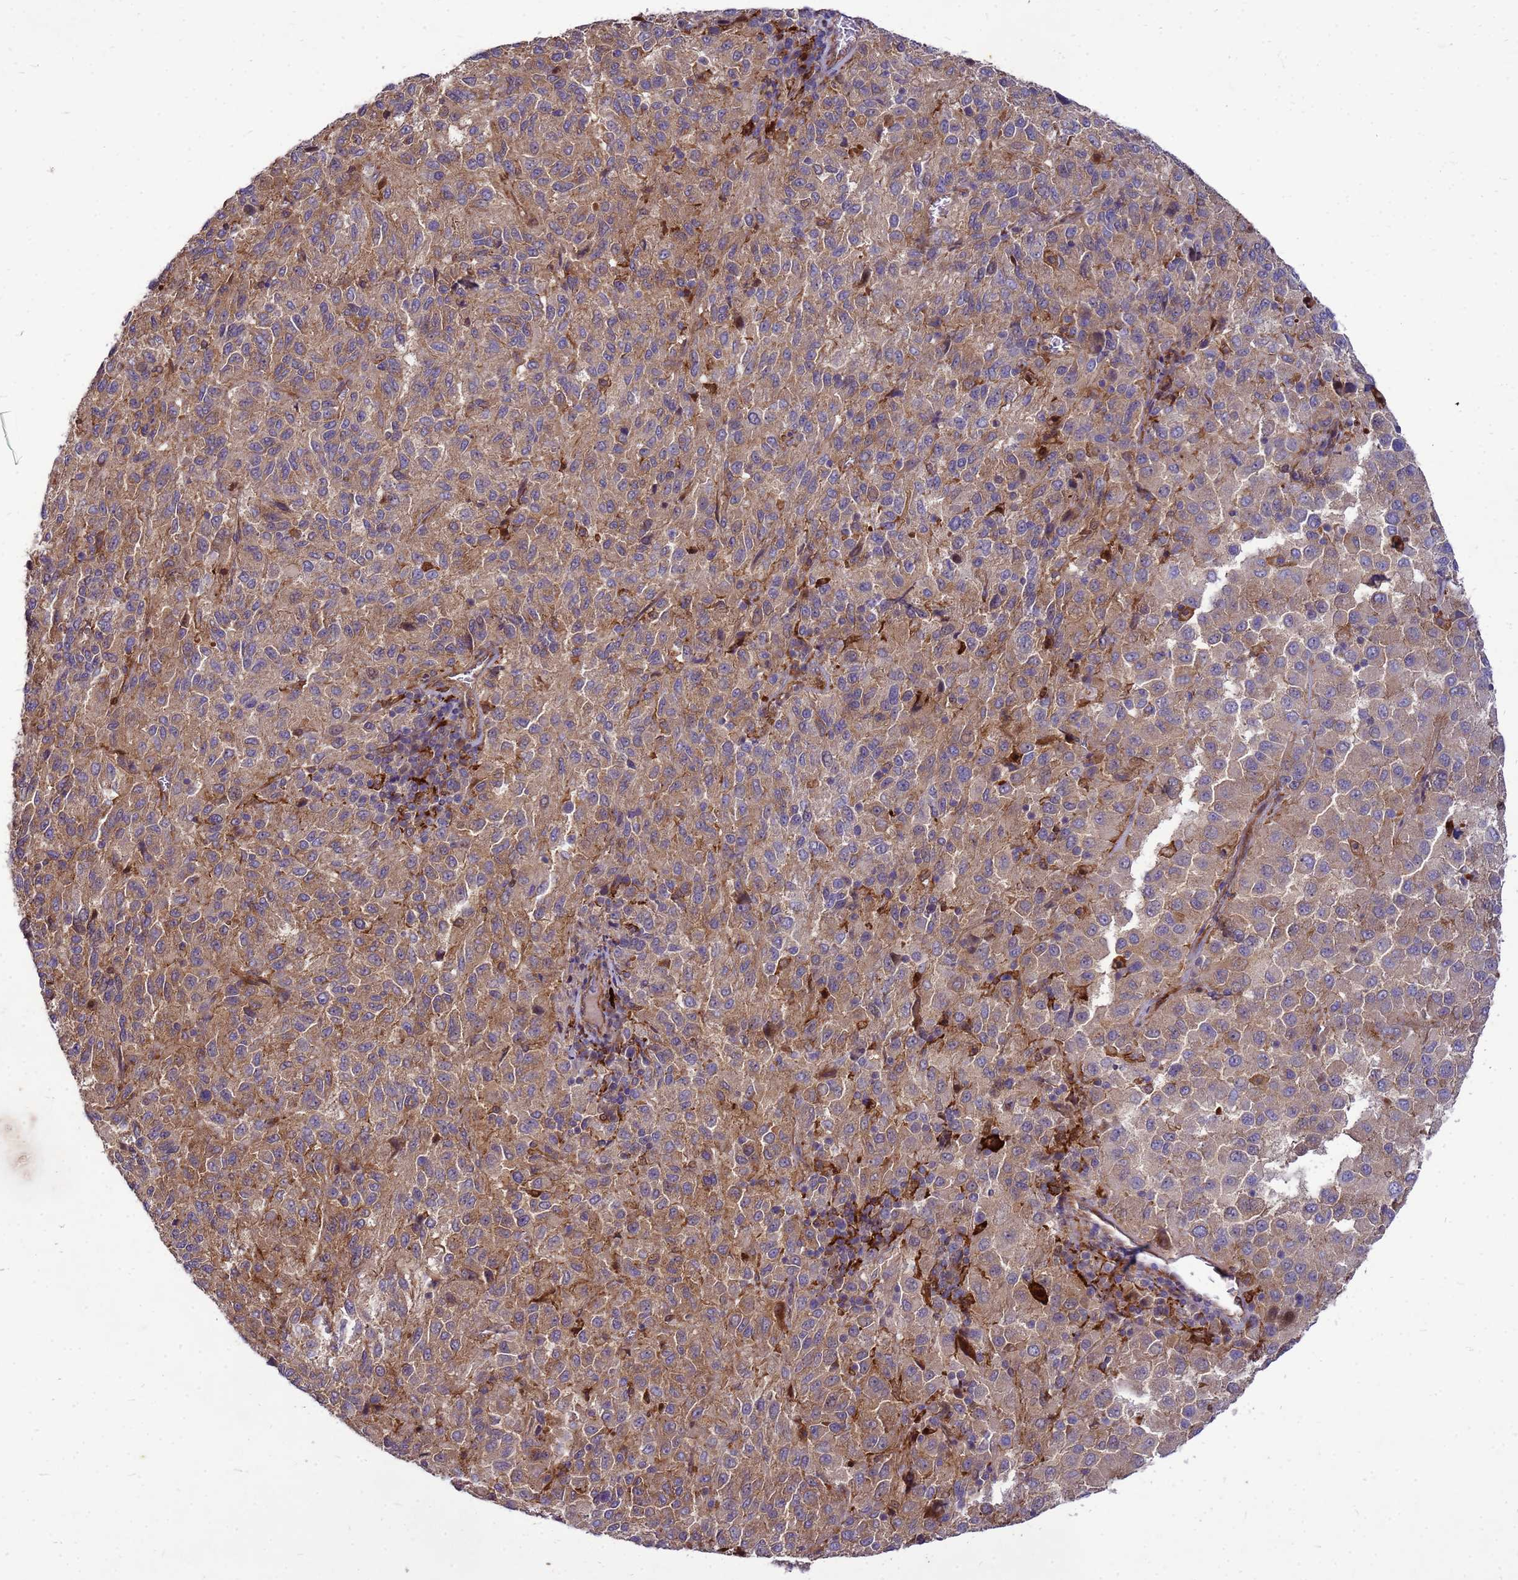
{"staining": {"intensity": "moderate", "quantity": ">75%", "location": "cytoplasmic/membranous"}, "tissue": "melanoma", "cell_type": "Tumor cells", "image_type": "cancer", "snomed": [{"axis": "morphology", "description": "Malignant melanoma, Metastatic site"}, {"axis": "topography", "description": "Lung"}], "caption": "A medium amount of moderate cytoplasmic/membranous positivity is identified in about >75% of tumor cells in melanoma tissue.", "gene": "RNF215", "patient": {"sex": "male", "age": 64}}